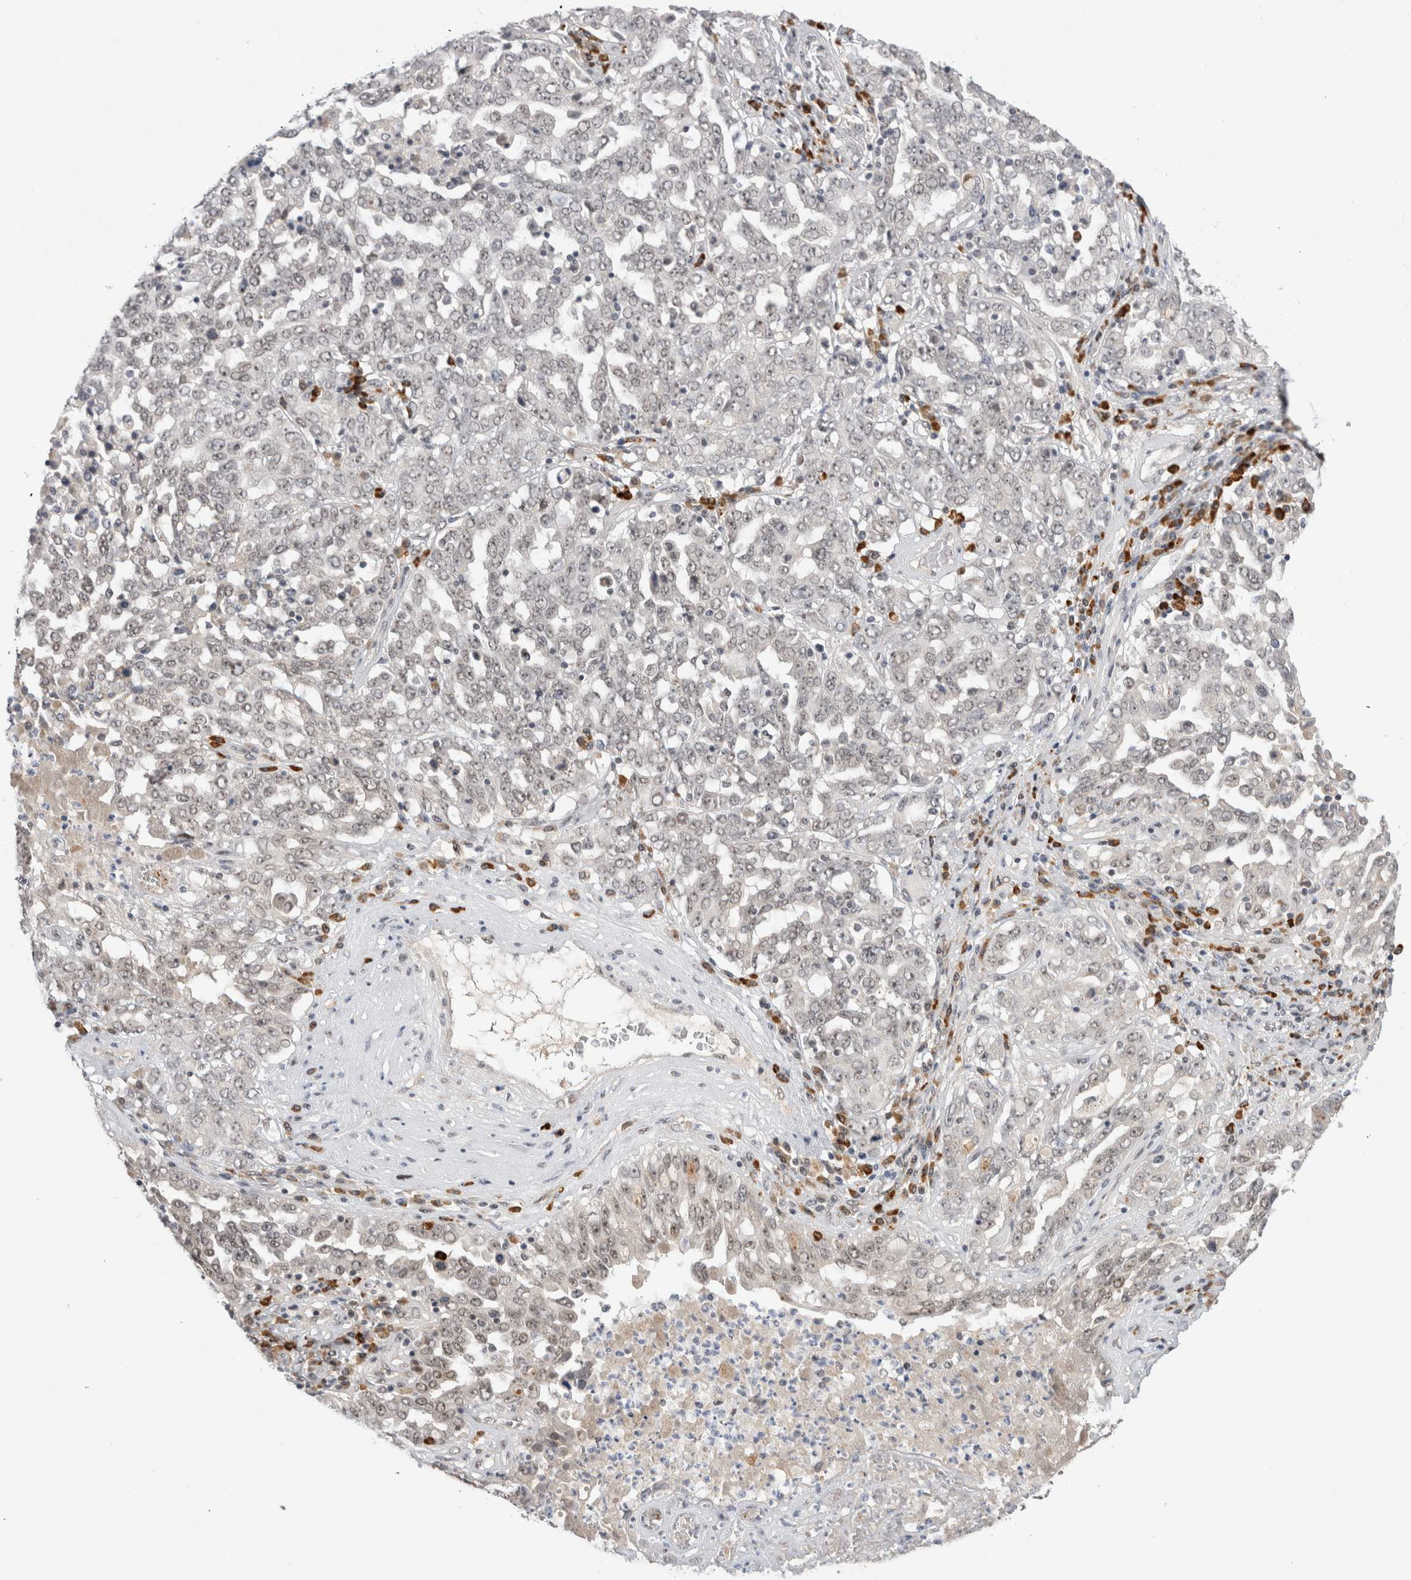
{"staining": {"intensity": "weak", "quantity": "<25%", "location": "nuclear"}, "tissue": "ovarian cancer", "cell_type": "Tumor cells", "image_type": "cancer", "snomed": [{"axis": "morphology", "description": "Carcinoma, endometroid"}, {"axis": "topography", "description": "Ovary"}], "caption": "Micrograph shows no protein staining in tumor cells of ovarian cancer tissue.", "gene": "ZNF24", "patient": {"sex": "female", "age": 62}}